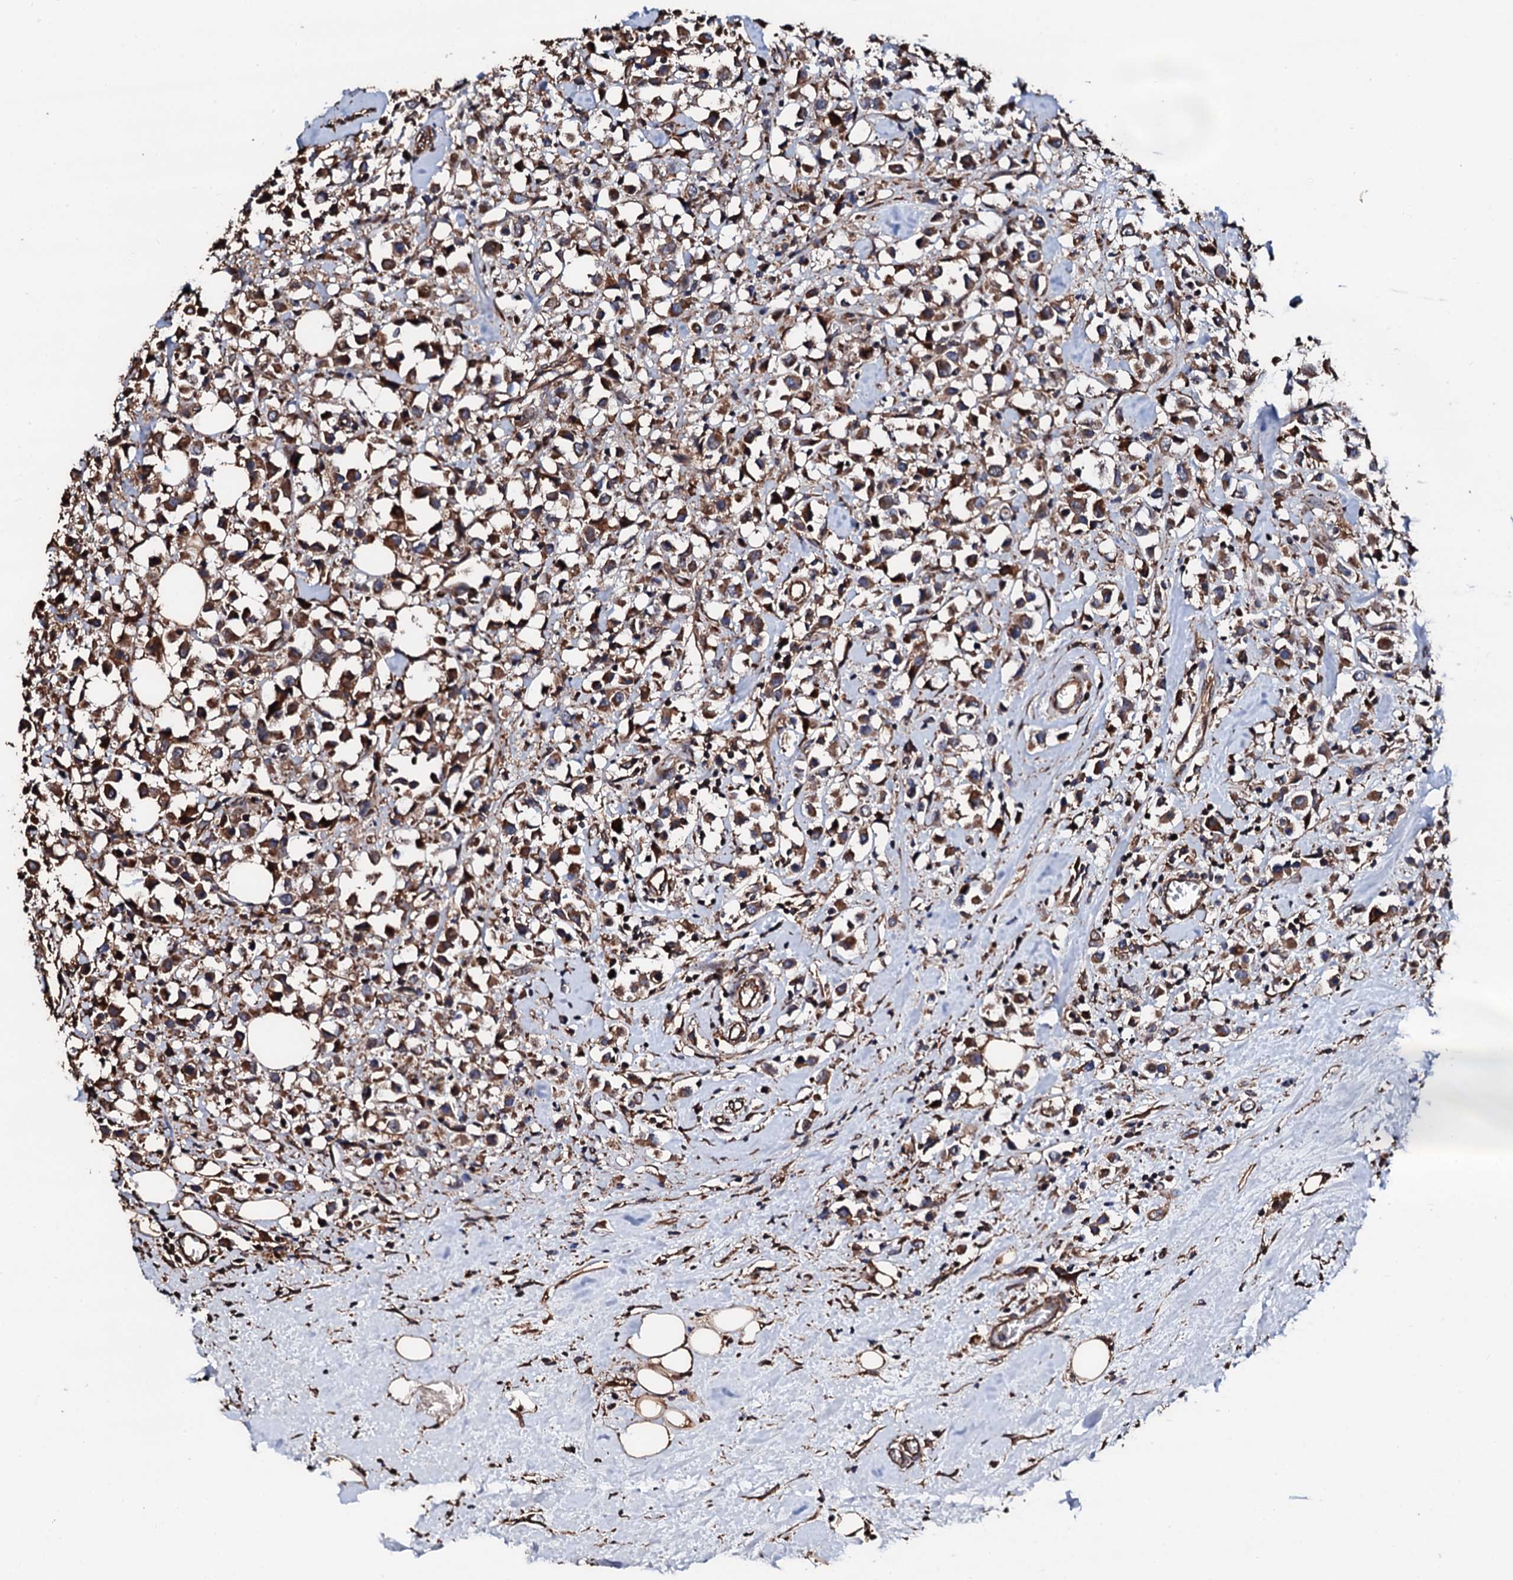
{"staining": {"intensity": "strong", "quantity": ">75%", "location": "cytoplasmic/membranous"}, "tissue": "breast cancer", "cell_type": "Tumor cells", "image_type": "cancer", "snomed": [{"axis": "morphology", "description": "Duct carcinoma"}, {"axis": "topography", "description": "Breast"}], "caption": "IHC (DAB) staining of human infiltrating ductal carcinoma (breast) shows strong cytoplasmic/membranous protein staining in about >75% of tumor cells.", "gene": "CKAP5", "patient": {"sex": "female", "age": 61}}